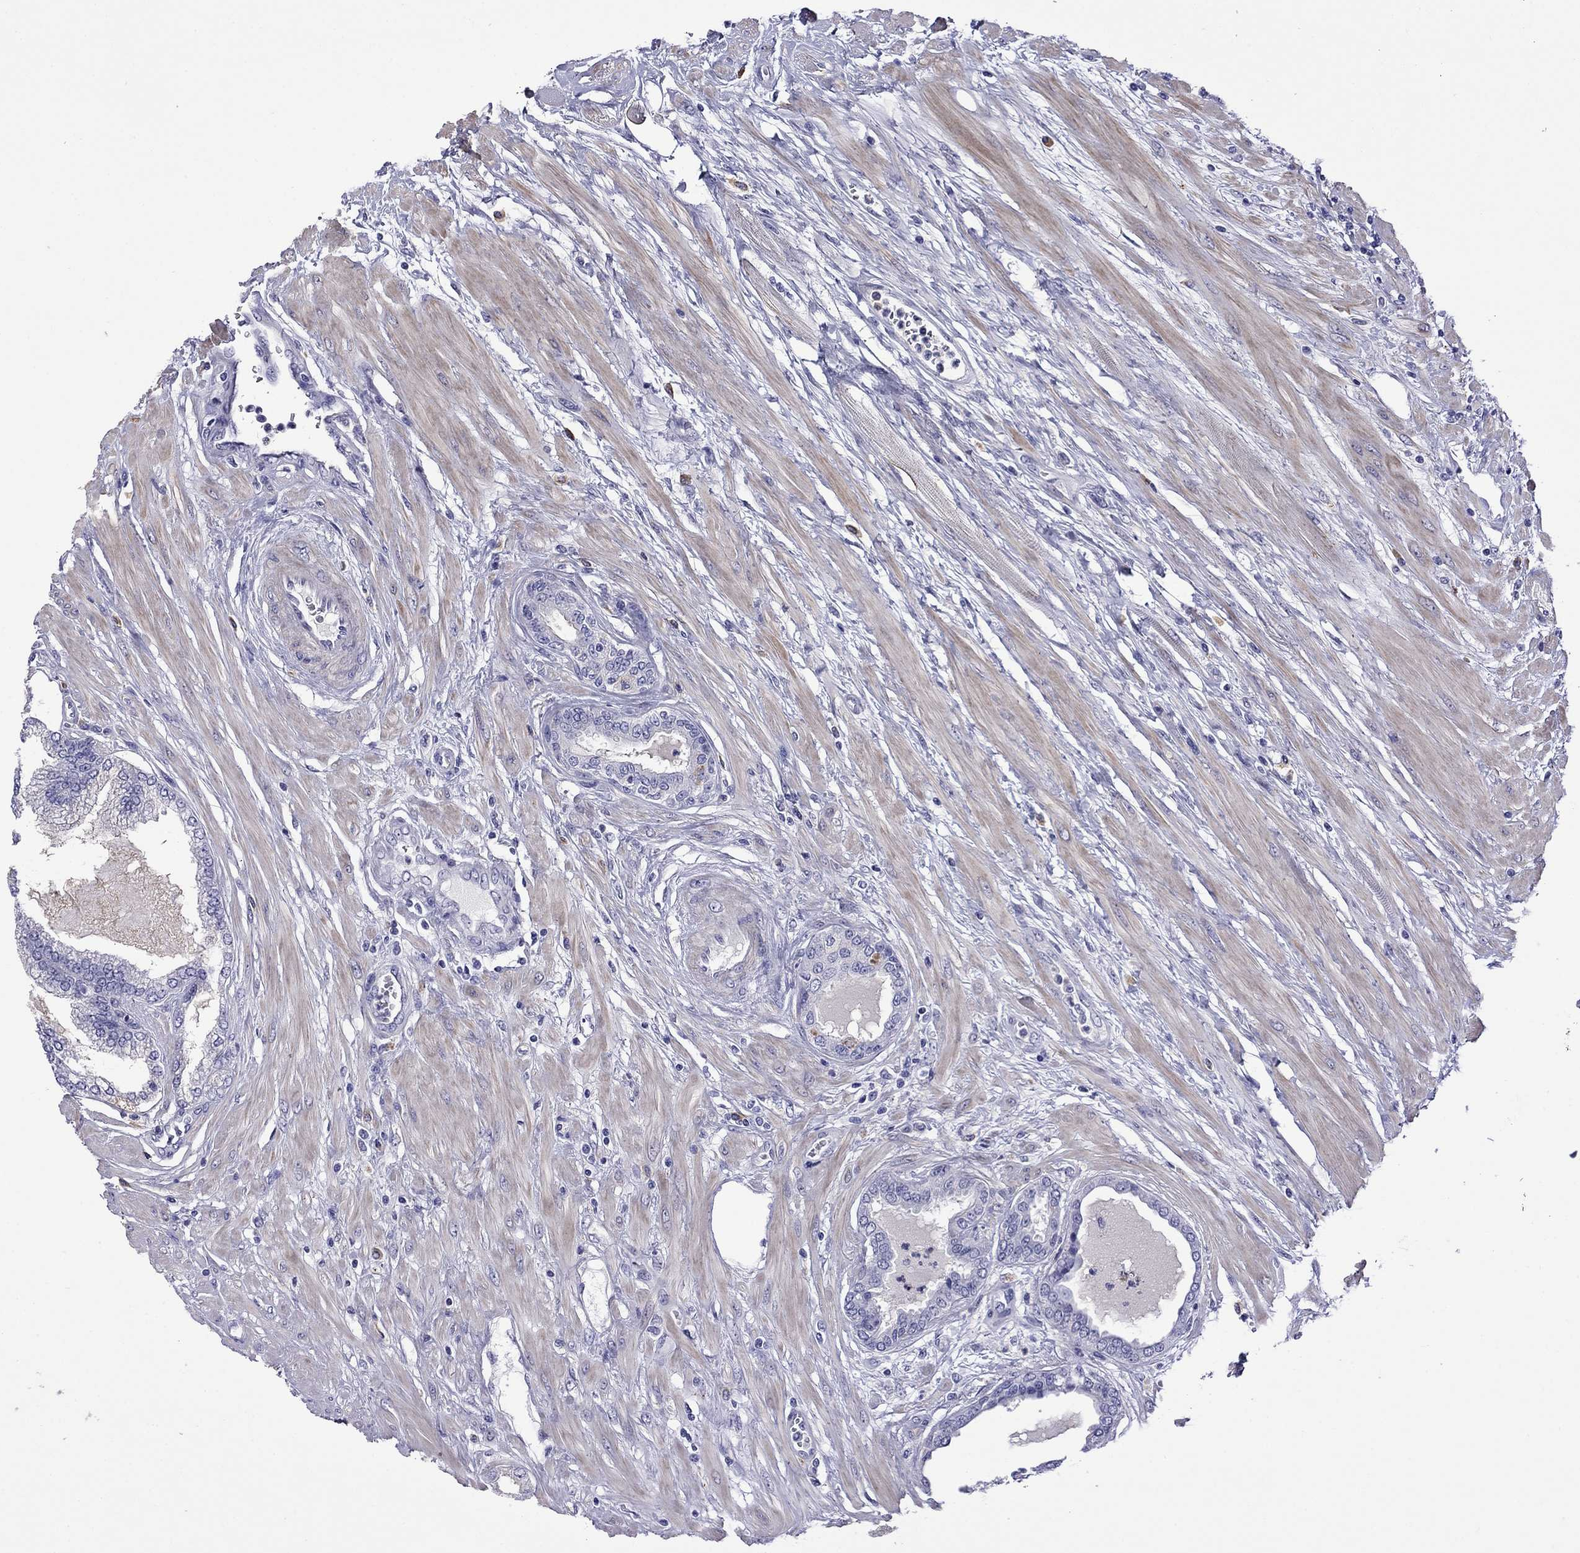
{"staining": {"intensity": "negative", "quantity": "none", "location": "none"}, "tissue": "prostate cancer", "cell_type": "Tumor cells", "image_type": "cancer", "snomed": [{"axis": "morphology", "description": "Adenocarcinoma, Low grade"}, {"axis": "topography", "description": "Prostate"}], "caption": "Immunohistochemical staining of prostate cancer demonstrates no significant staining in tumor cells. (IHC, brightfield microscopy, high magnification).", "gene": "STAR", "patient": {"sex": "male", "age": 55}}